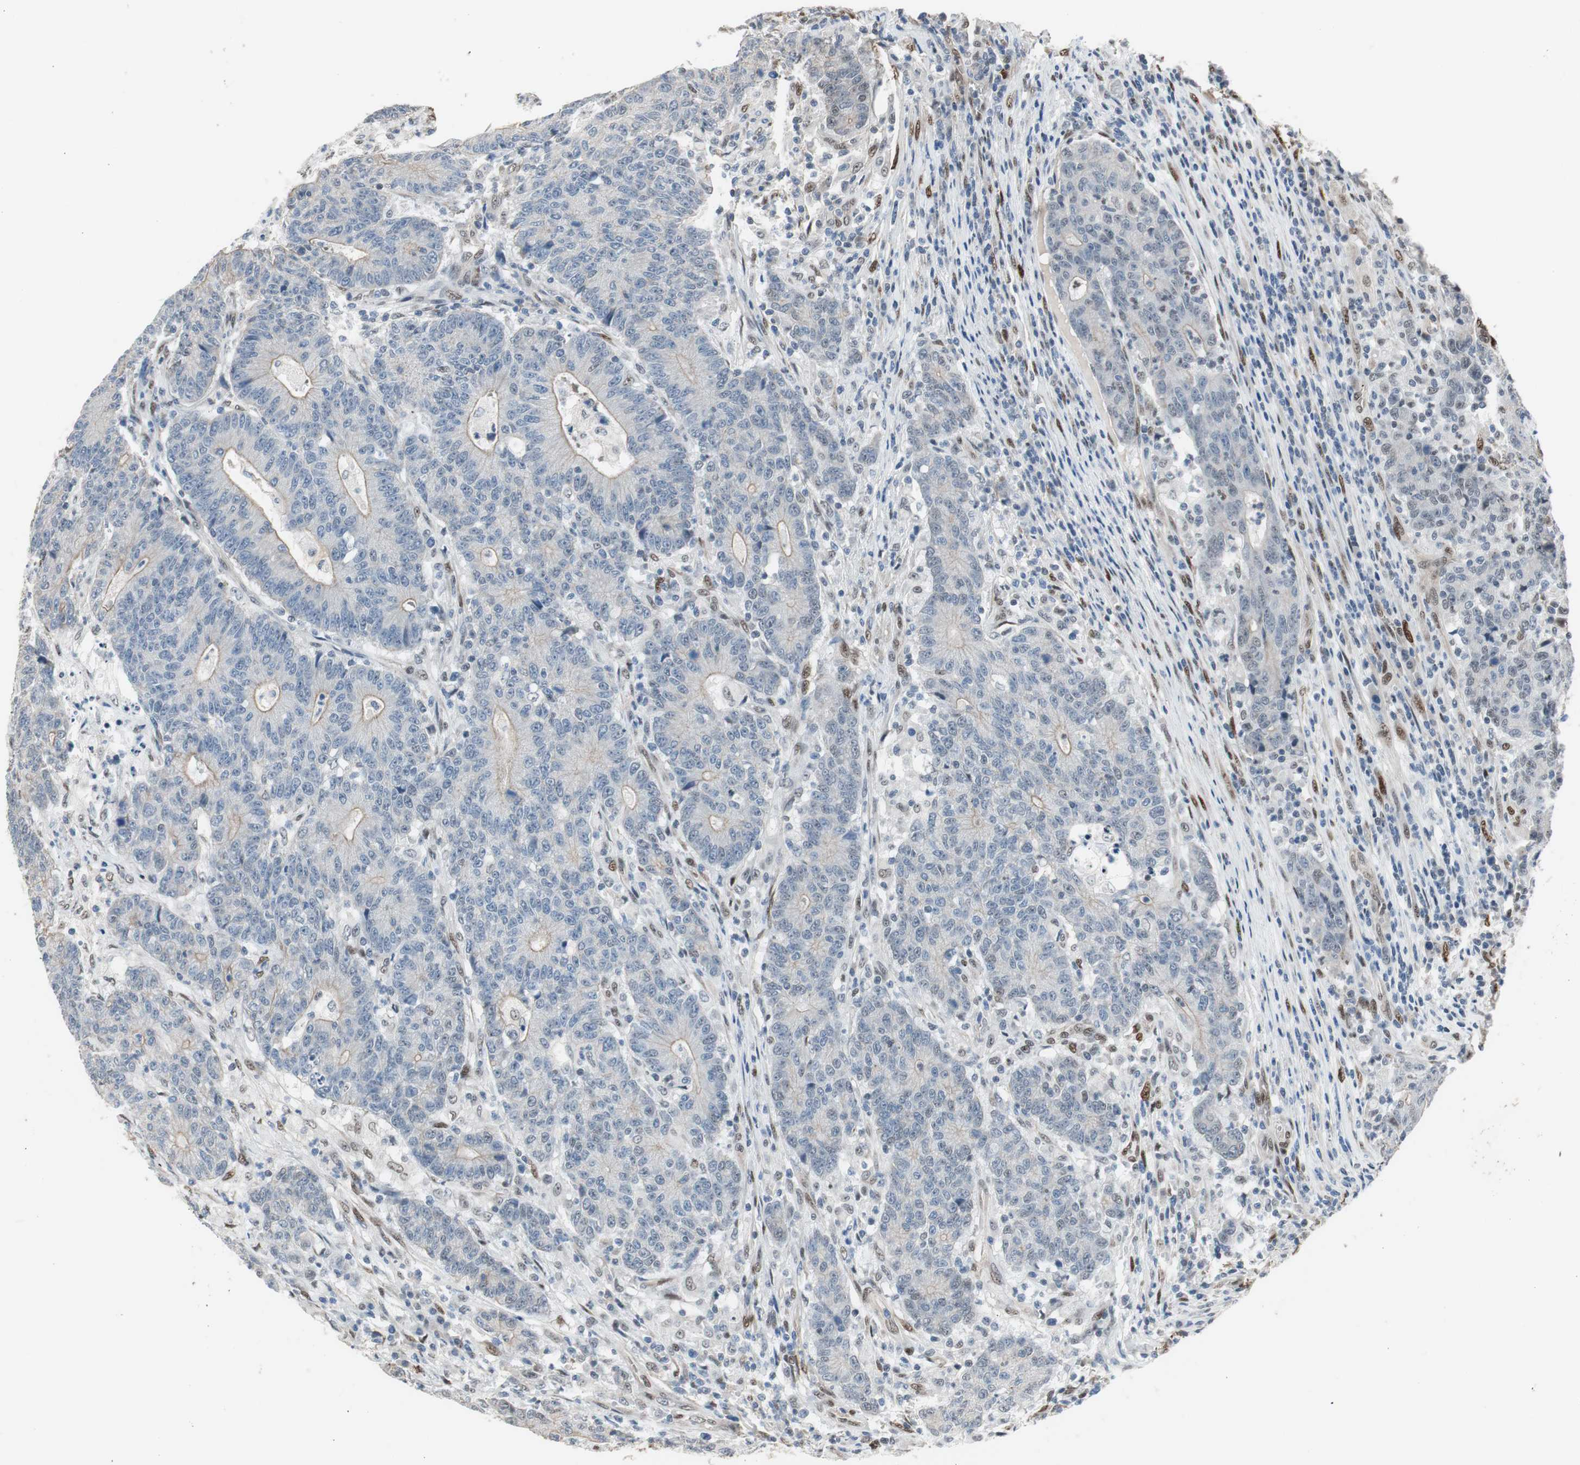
{"staining": {"intensity": "weak", "quantity": "<25%", "location": "cytoplasmic/membranous"}, "tissue": "colorectal cancer", "cell_type": "Tumor cells", "image_type": "cancer", "snomed": [{"axis": "morphology", "description": "Normal tissue, NOS"}, {"axis": "morphology", "description": "Adenocarcinoma, NOS"}, {"axis": "topography", "description": "Colon"}], "caption": "Immunohistochemical staining of adenocarcinoma (colorectal) shows no significant positivity in tumor cells.", "gene": "PML", "patient": {"sex": "female", "age": 75}}